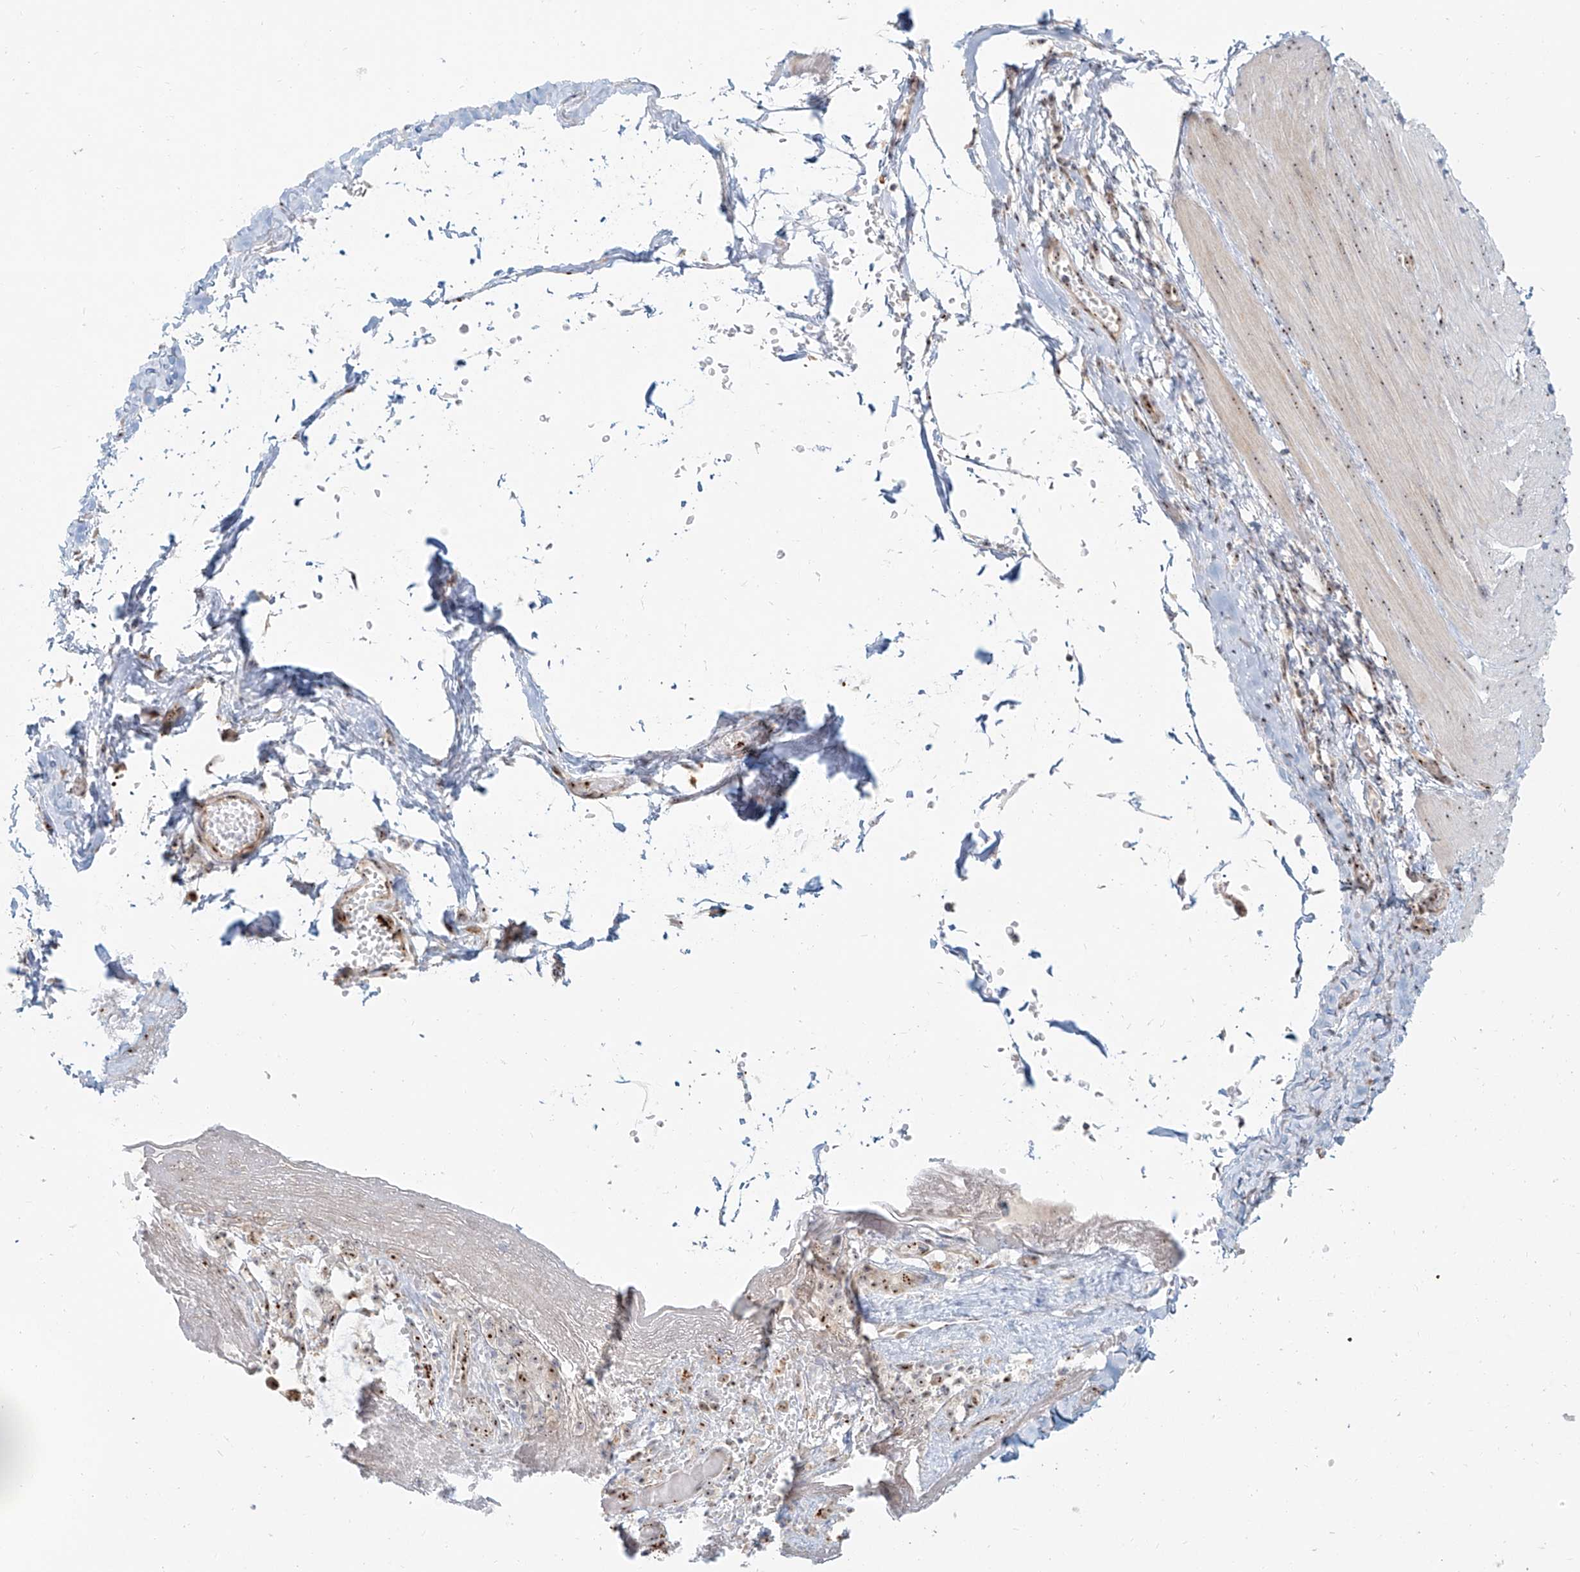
{"staining": {"intensity": "weak", "quantity": ">75%", "location": "nuclear"}, "tissue": "smooth muscle", "cell_type": "Smooth muscle cells", "image_type": "normal", "snomed": [{"axis": "morphology", "description": "Normal tissue, NOS"}, {"axis": "morphology", "description": "Adenocarcinoma, NOS"}, {"axis": "topography", "description": "Colon"}, {"axis": "topography", "description": "Peripheral nerve tissue"}], "caption": "A photomicrograph of human smooth muscle stained for a protein exhibits weak nuclear brown staining in smooth muscle cells. The protein is shown in brown color, while the nuclei are stained blue.", "gene": "BYSL", "patient": {"sex": "male", "age": 14}}